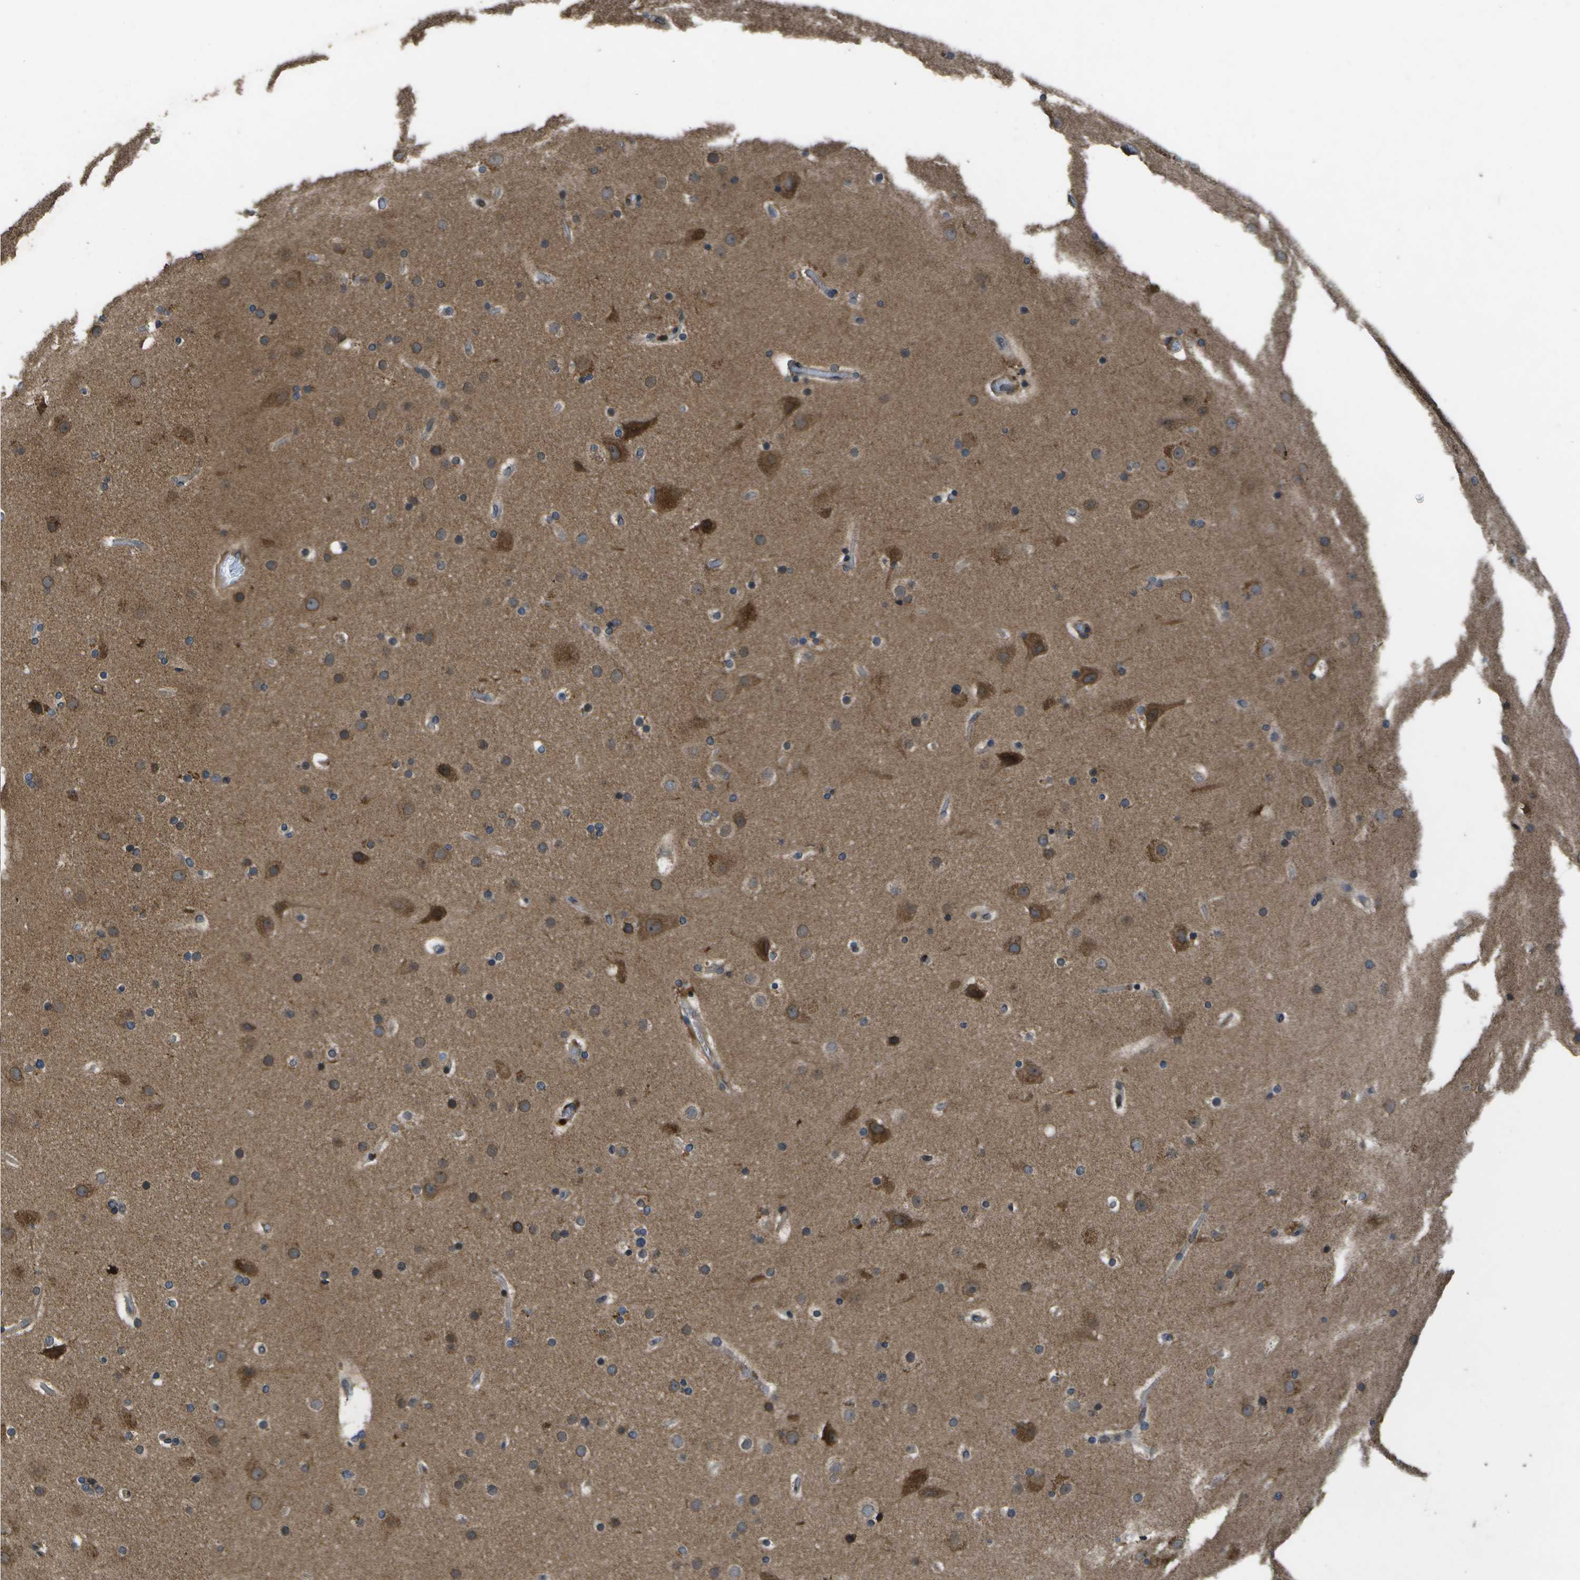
{"staining": {"intensity": "moderate", "quantity": "25%-75%", "location": "cytoplasmic/membranous"}, "tissue": "cerebral cortex", "cell_type": "Endothelial cells", "image_type": "normal", "snomed": [{"axis": "morphology", "description": "Normal tissue, NOS"}, {"axis": "topography", "description": "Cerebral cortex"}], "caption": "Protein staining reveals moderate cytoplasmic/membranous staining in about 25%-75% of endothelial cells in normal cerebral cortex.", "gene": "HFE", "patient": {"sex": "male", "age": 57}}